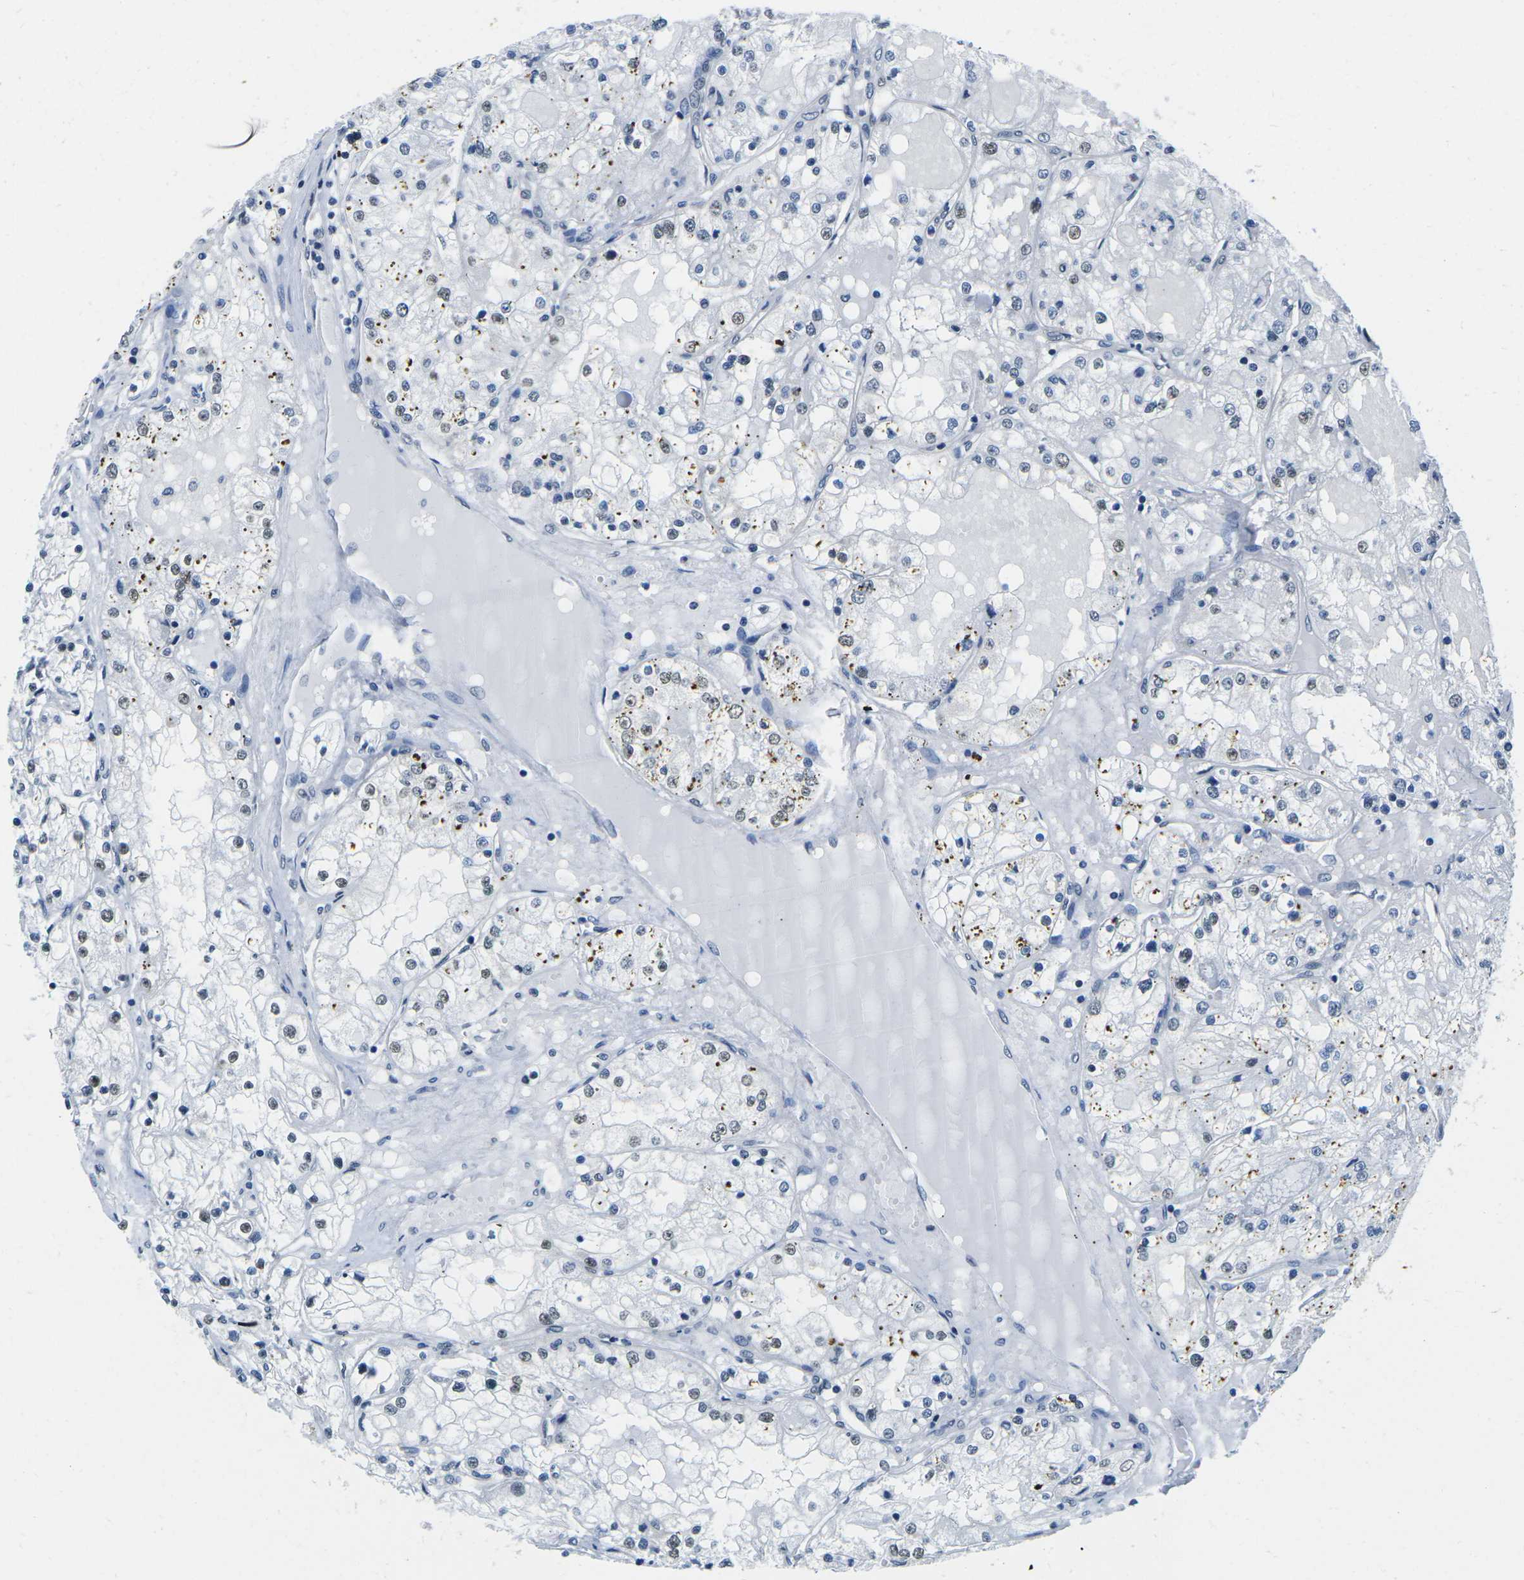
{"staining": {"intensity": "moderate", "quantity": "<25%", "location": "nuclear"}, "tissue": "renal cancer", "cell_type": "Tumor cells", "image_type": "cancer", "snomed": [{"axis": "morphology", "description": "Adenocarcinoma, NOS"}, {"axis": "topography", "description": "Kidney"}], "caption": "Human adenocarcinoma (renal) stained with a protein marker exhibits moderate staining in tumor cells.", "gene": "UBA7", "patient": {"sex": "male", "age": 68}}